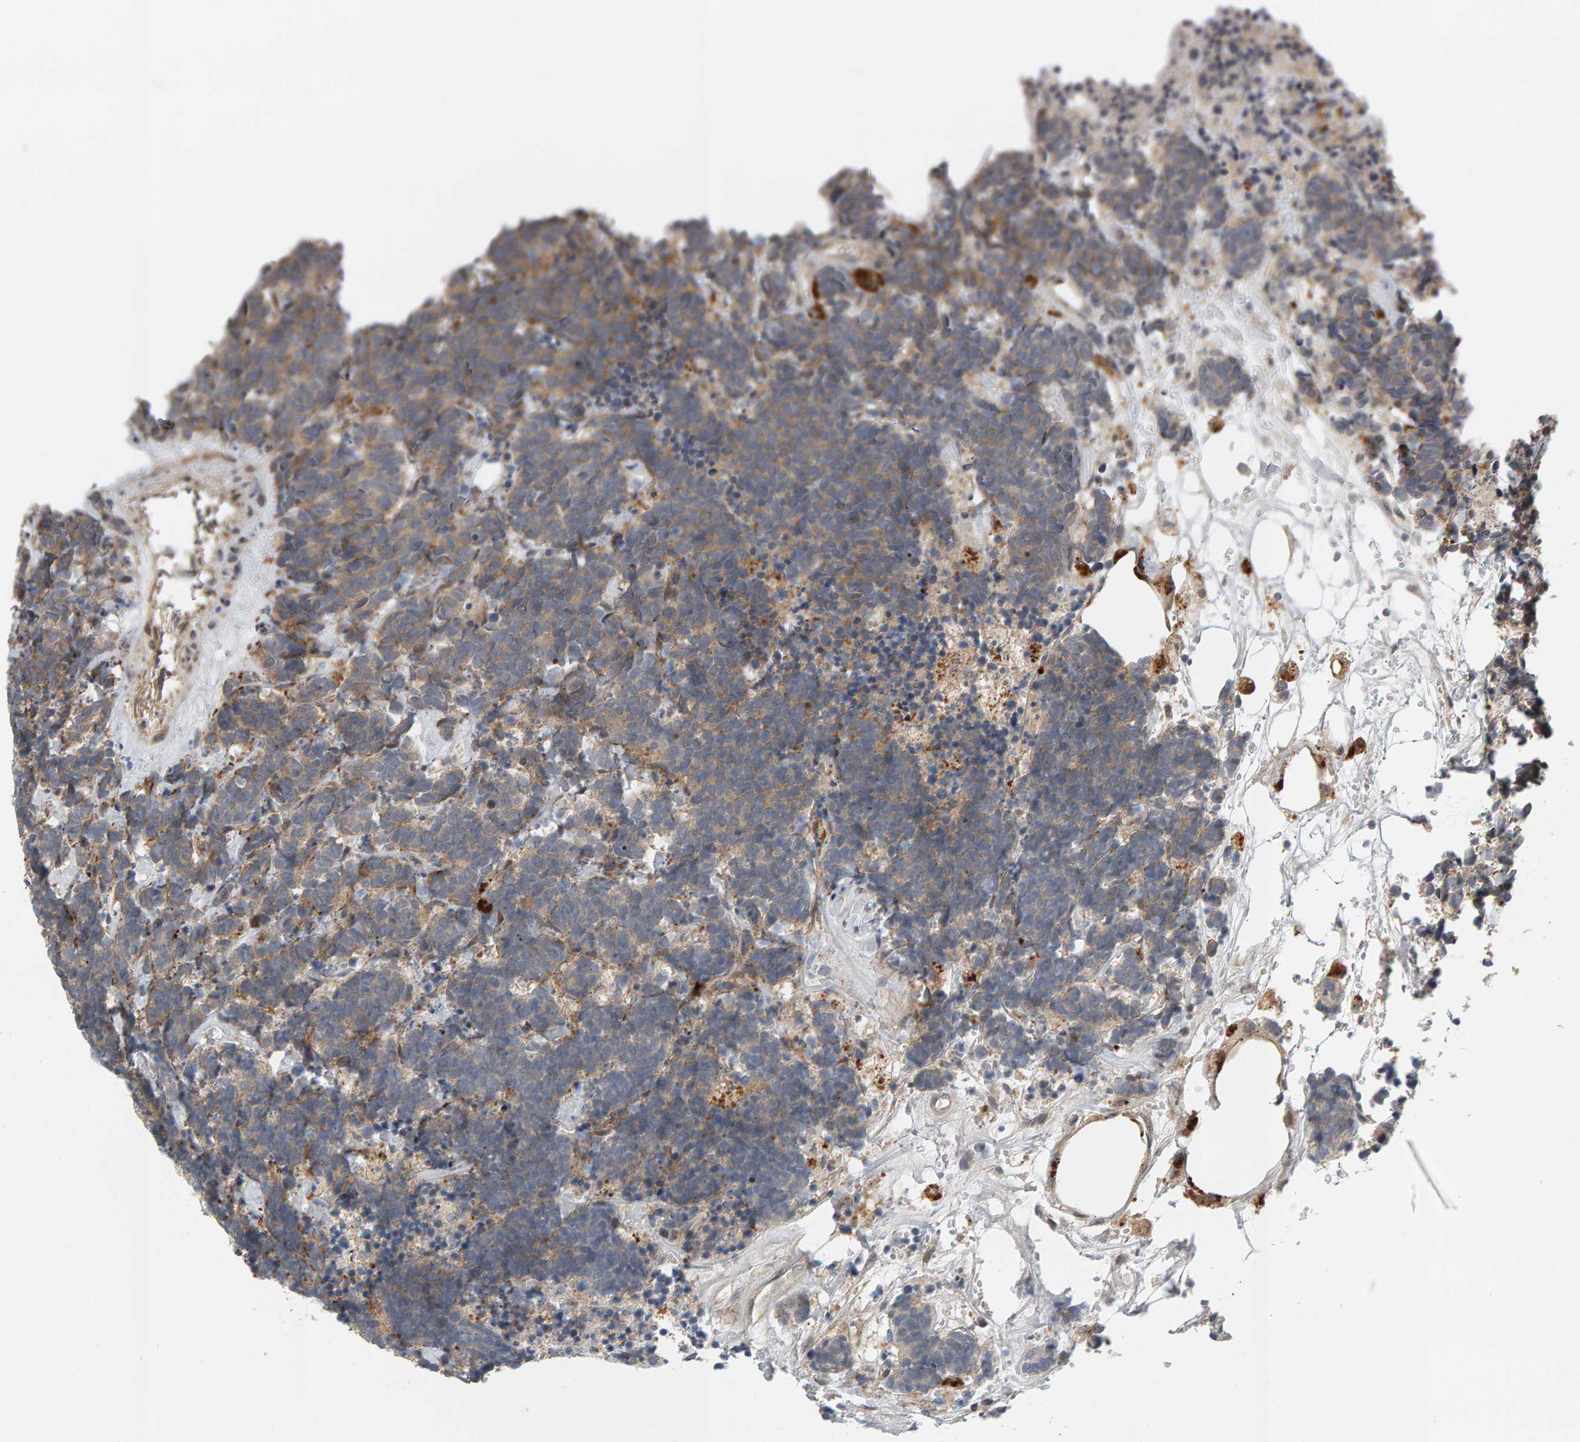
{"staining": {"intensity": "weak", "quantity": ">75%", "location": "cytoplasmic/membranous"}, "tissue": "carcinoid", "cell_type": "Tumor cells", "image_type": "cancer", "snomed": [{"axis": "morphology", "description": "Carcinoma, NOS"}, {"axis": "morphology", "description": "Carcinoid, malignant, NOS"}, {"axis": "topography", "description": "Urinary bladder"}], "caption": "Tumor cells demonstrate low levels of weak cytoplasmic/membranous positivity in about >75% of cells in malignant carcinoid. The staining was performed using DAB to visualize the protein expression in brown, while the nuclei were stained in blue with hematoxylin (Magnification: 20x).", "gene": "ZNF160", "patient": {"sex": "male", "age": 57}}